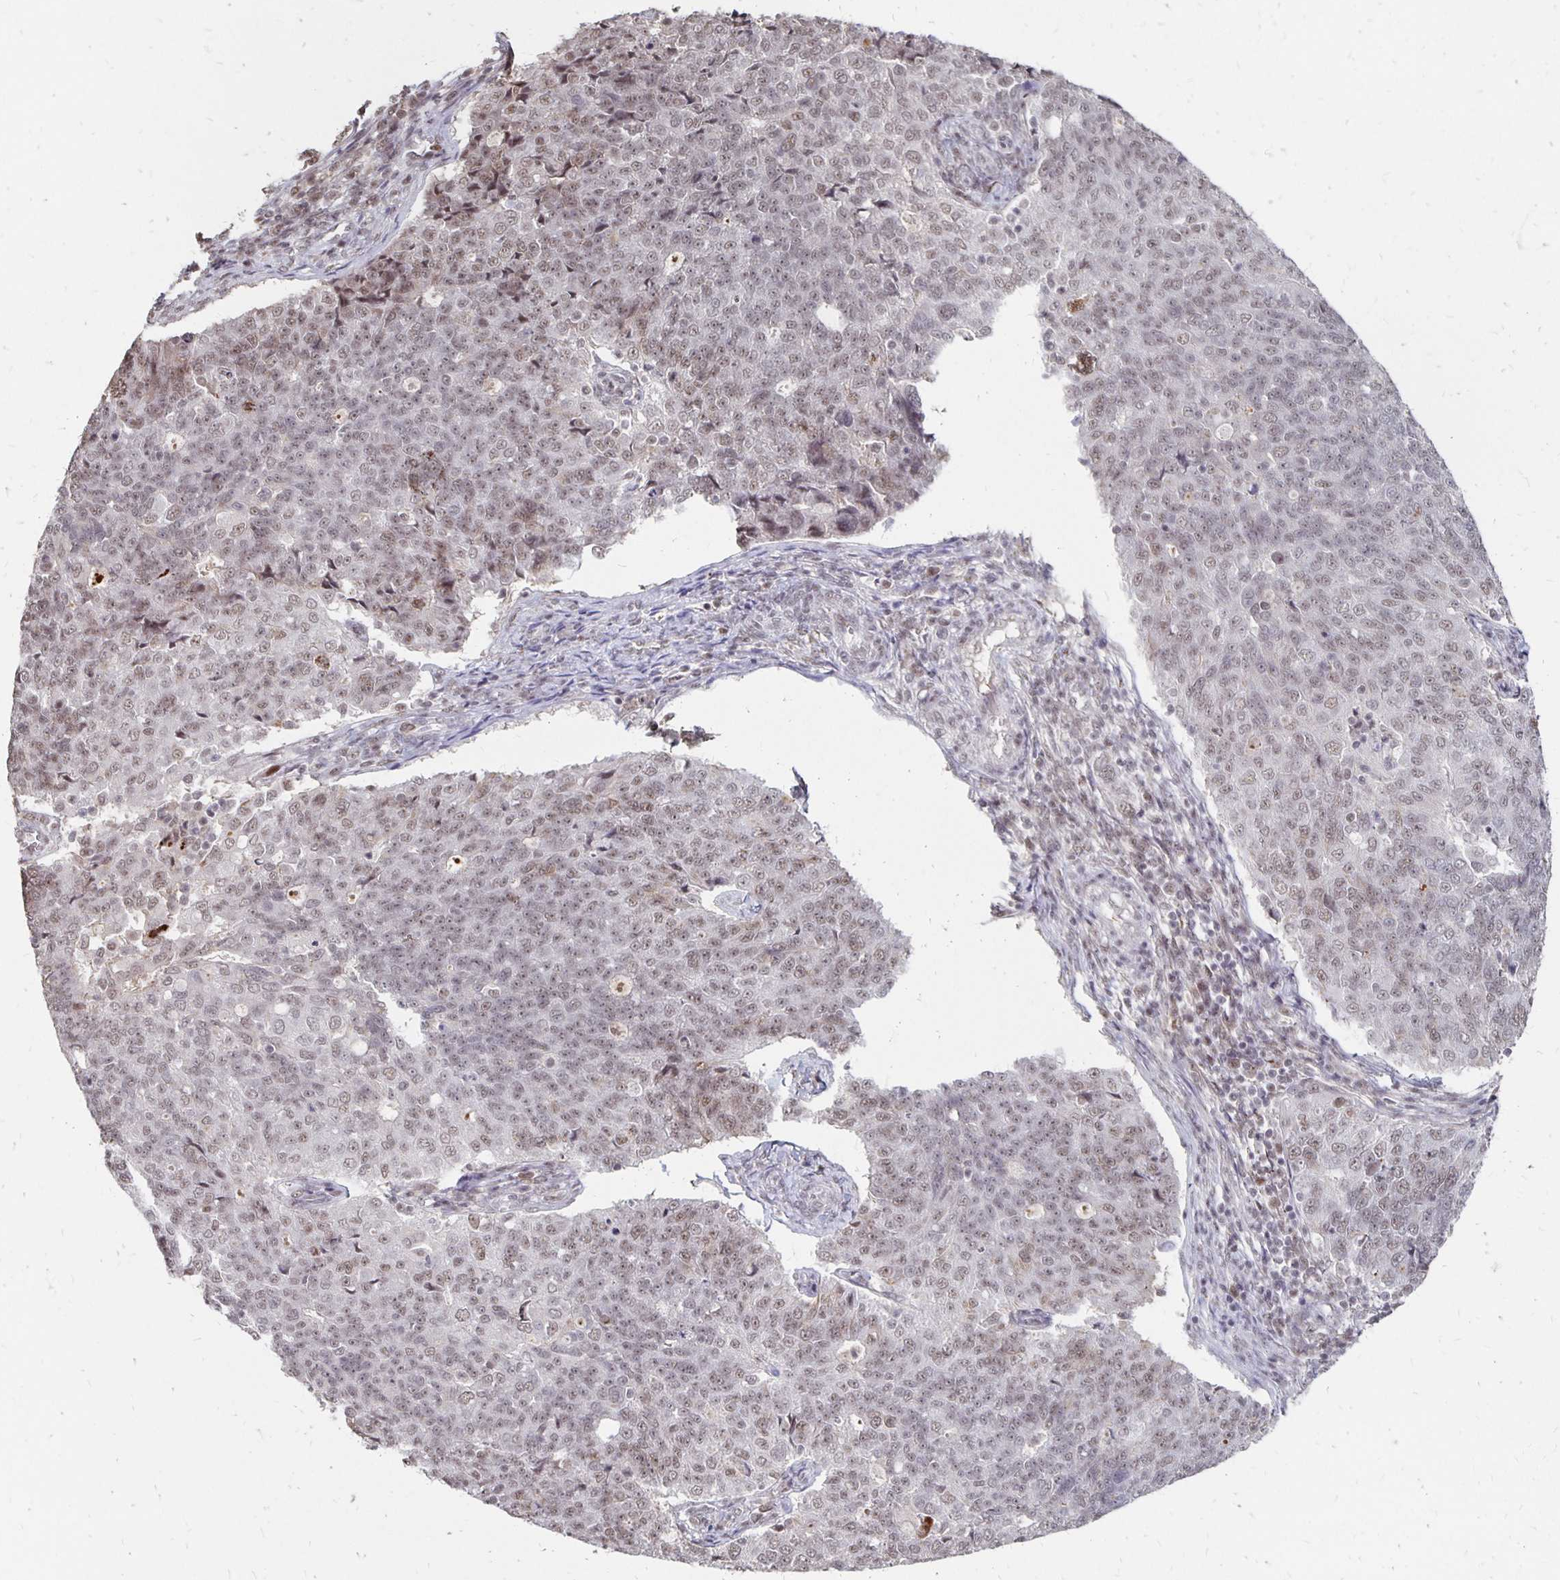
{"staining": {"intensity": "weak", "quantity": ">75%", "location": "nuclear"}, "tissue": "endometrial cancer", "cell_type": "Tumor cells", "image_type": "cancer", "snomed": [{"axis": "morphology", "description": "Adenocarcinoma, NOS"}, {"axis": "topography", "description": "Endometrium"}], "caption": "Brown immunohistochemical staining in endometrial adenocarcinoma demonstrates weak nuclear positivity in about >75% of tumor cells.", "gene": "CLASRP", "patient": {"sex": "female", "age": 43}}